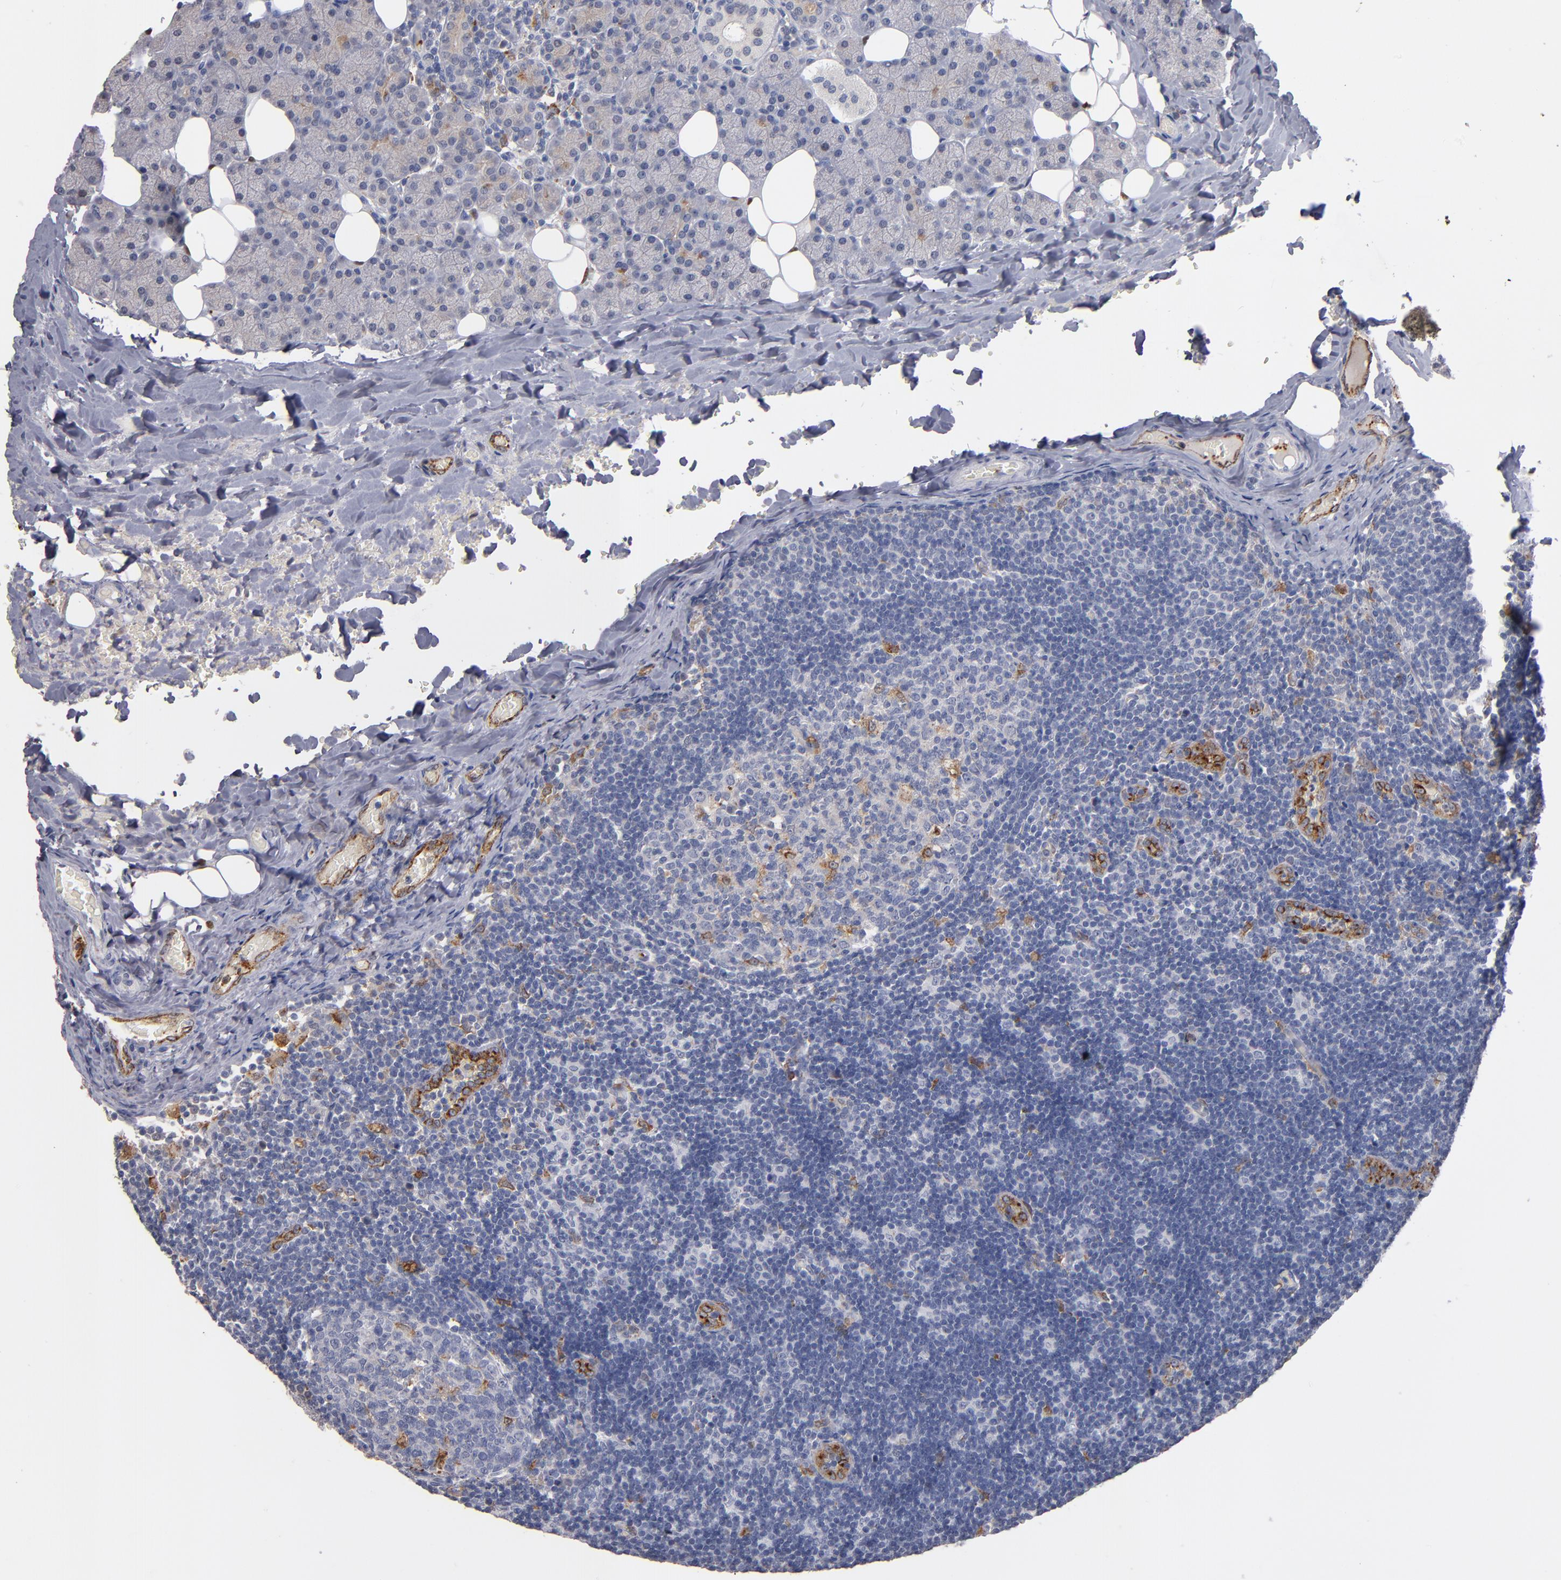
{"staining": {"intensity": "weak", "quantity": "<25%", "location": "cytoplasmic/membranous"}, "tissue": "lymph node", "cell_type": "Germinal center cells", "image_type": "normal", "snomed": [{"axis": "morphology", "description": "Normal tissue, NOS"}, {"axis": "topography", "description": "Lymph node"}, {"axis": "topography", "description": "Salivary gland"}], "caption": "A photomicrograph of lymph node stained for a protein exhibits no brown staining in germinal center cells. The staining was performed using DAB to visualize the protein expression in brown, while the nuclei were stained in blue with hematoxylin (Magnification: 20x).", "gene": "SELP", "patient": {"sex": "male", "age": 8}}